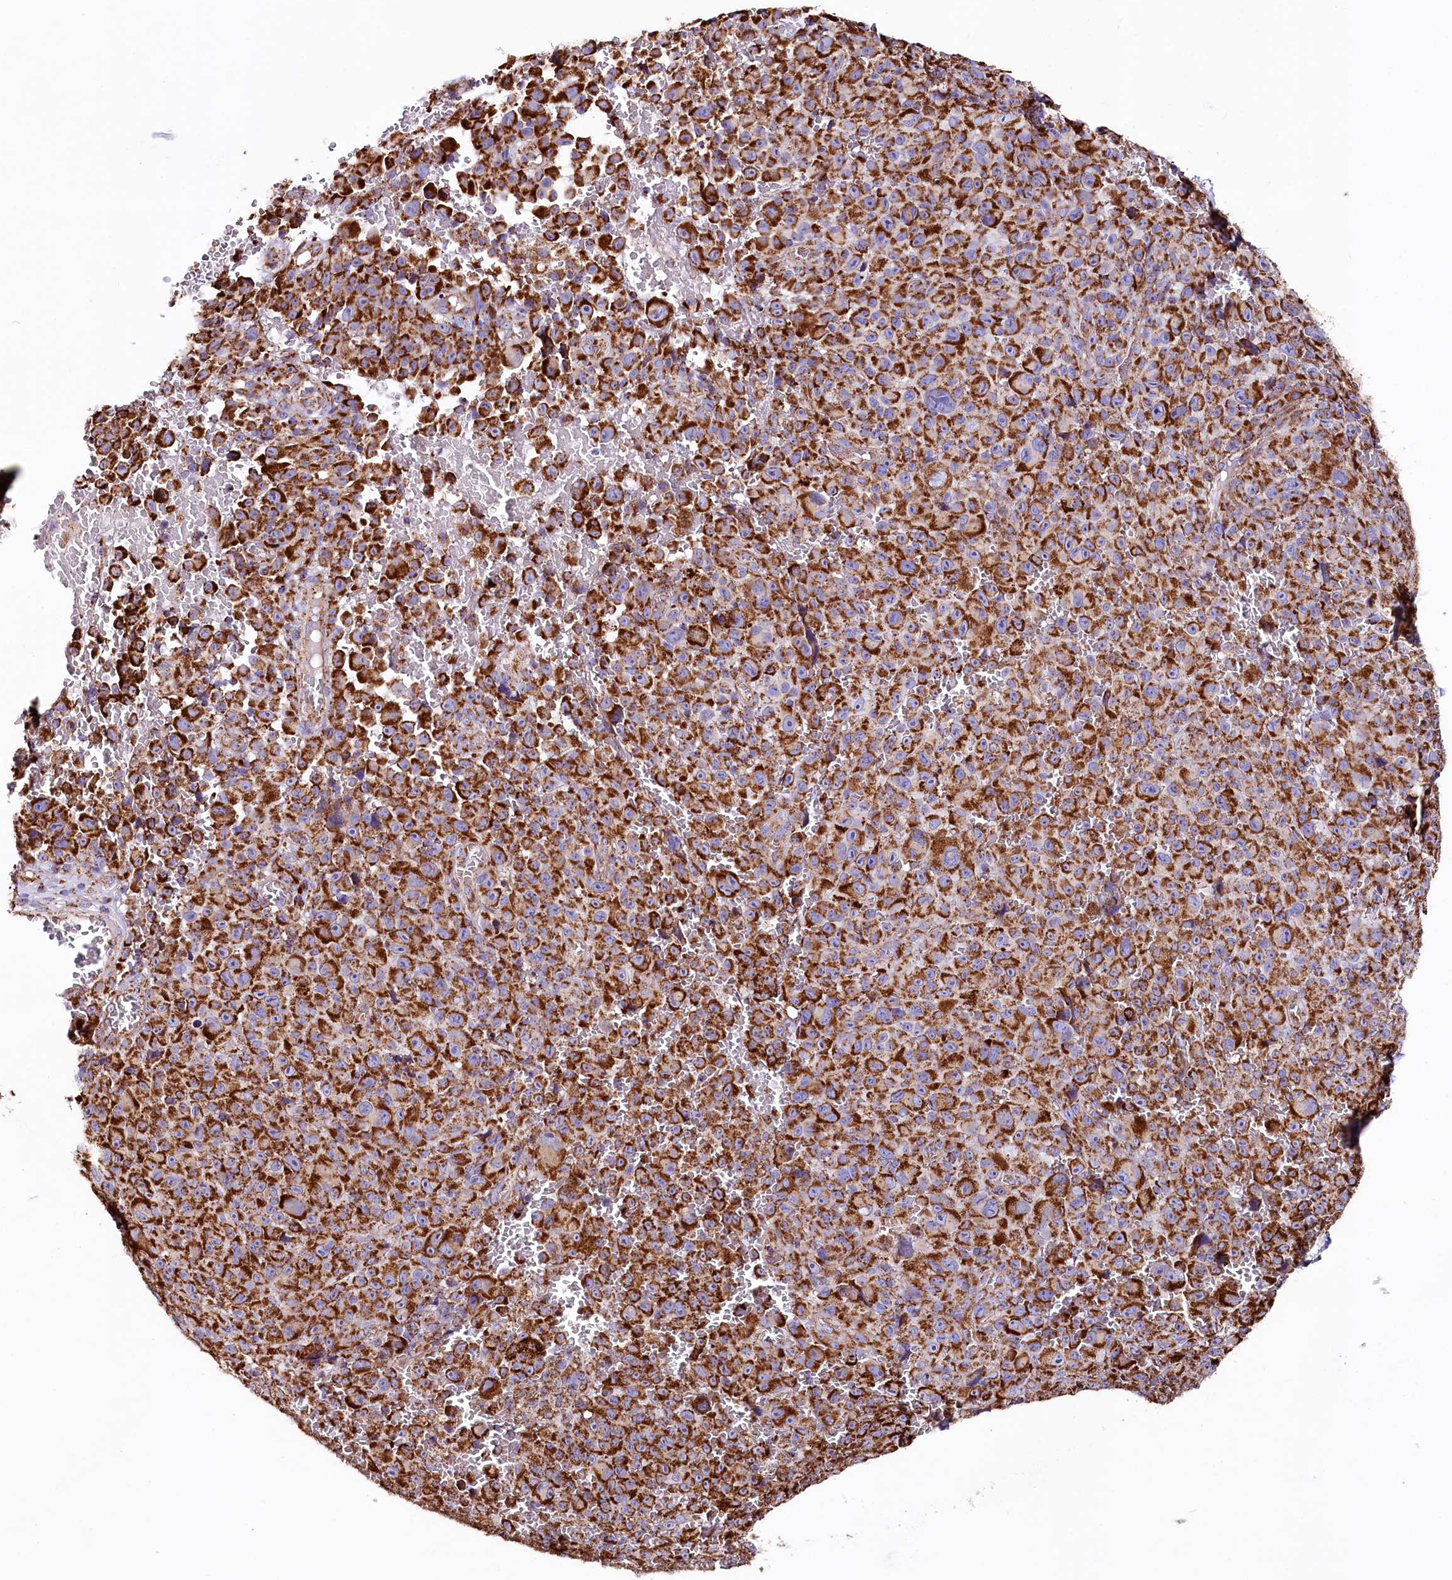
{"staining": {"intensity": "strong", "quantity": ">75%", "location": "cytoplasmic/membranous"}, "tissue": "melanoma", "cell_type": "Tumor cells", "image_type": "cancer", "snomed": [{"axis": "morphology", "description": "Malignant melanoma, NOS"}, {"axis": "topography", "description": "Skin"}], "caption": "The micrograph reveals a brown stain indicating the presence of a protein in the cytoplasmic/membranous of tumor cells in malignant melanoma.", "gene": "APLP2", "patient": {"sex": "female", "age": 82}}